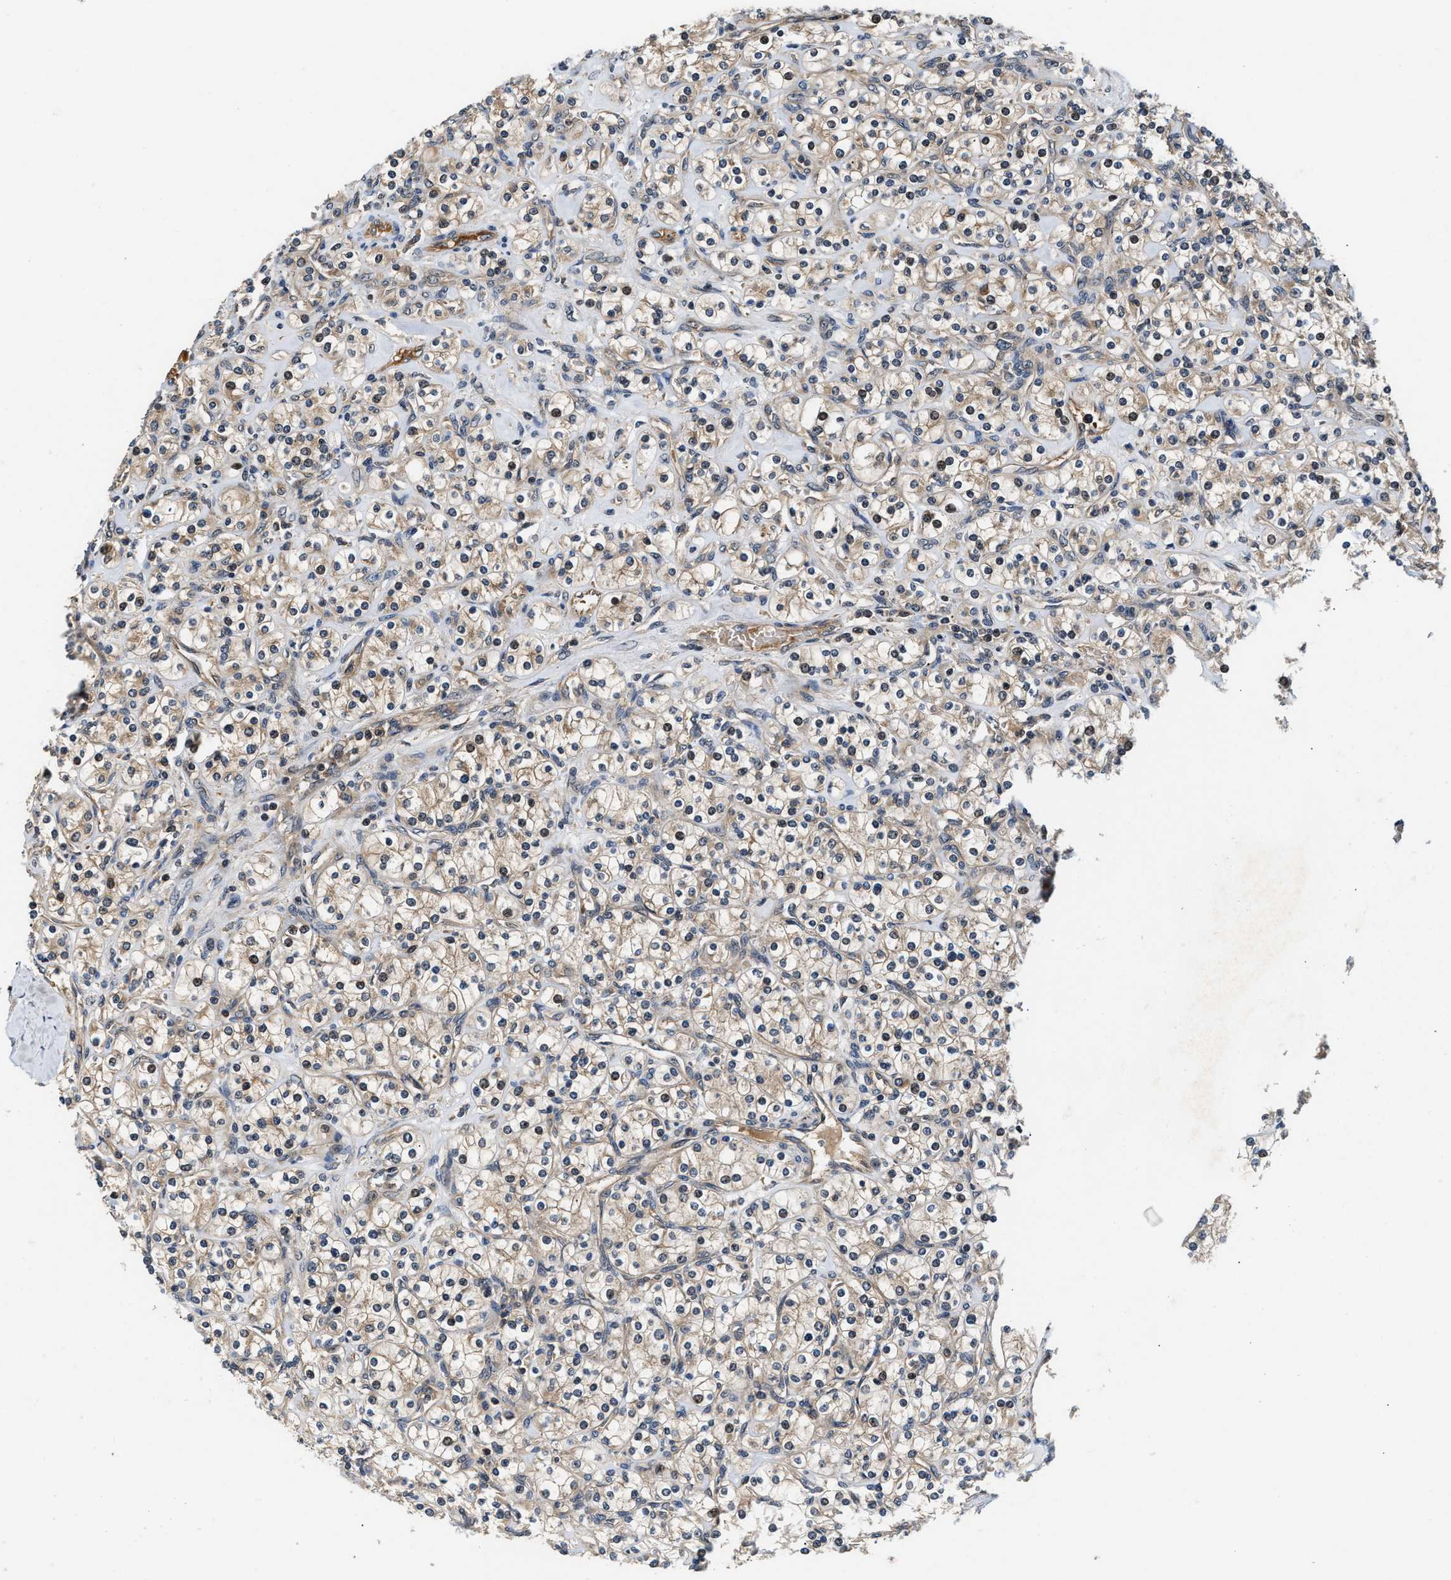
{"staining": {"intensity": "weak", "quantity": "25%-75%", "location": "cytoplasmic/membranous"}, "tissue": "renal cancer", "cell_type": "Tumor cells", "image_type": "cancer", "snomed": [{"axis": "morphology", "description": "Adenocarcinoma, NOS"}, {"axis": "topography", "description": "Kidney"}], "caption": "Renal adenocarcinoma stained with immunohistochemistry (IHC) demonstrates weak cytoplasmic/membranous staining in approximately 25%-75% of tumor cells. Nuclei are stained in blue.", "gene": "TUT7", "patient": {"sex": "male", "age": 77}}